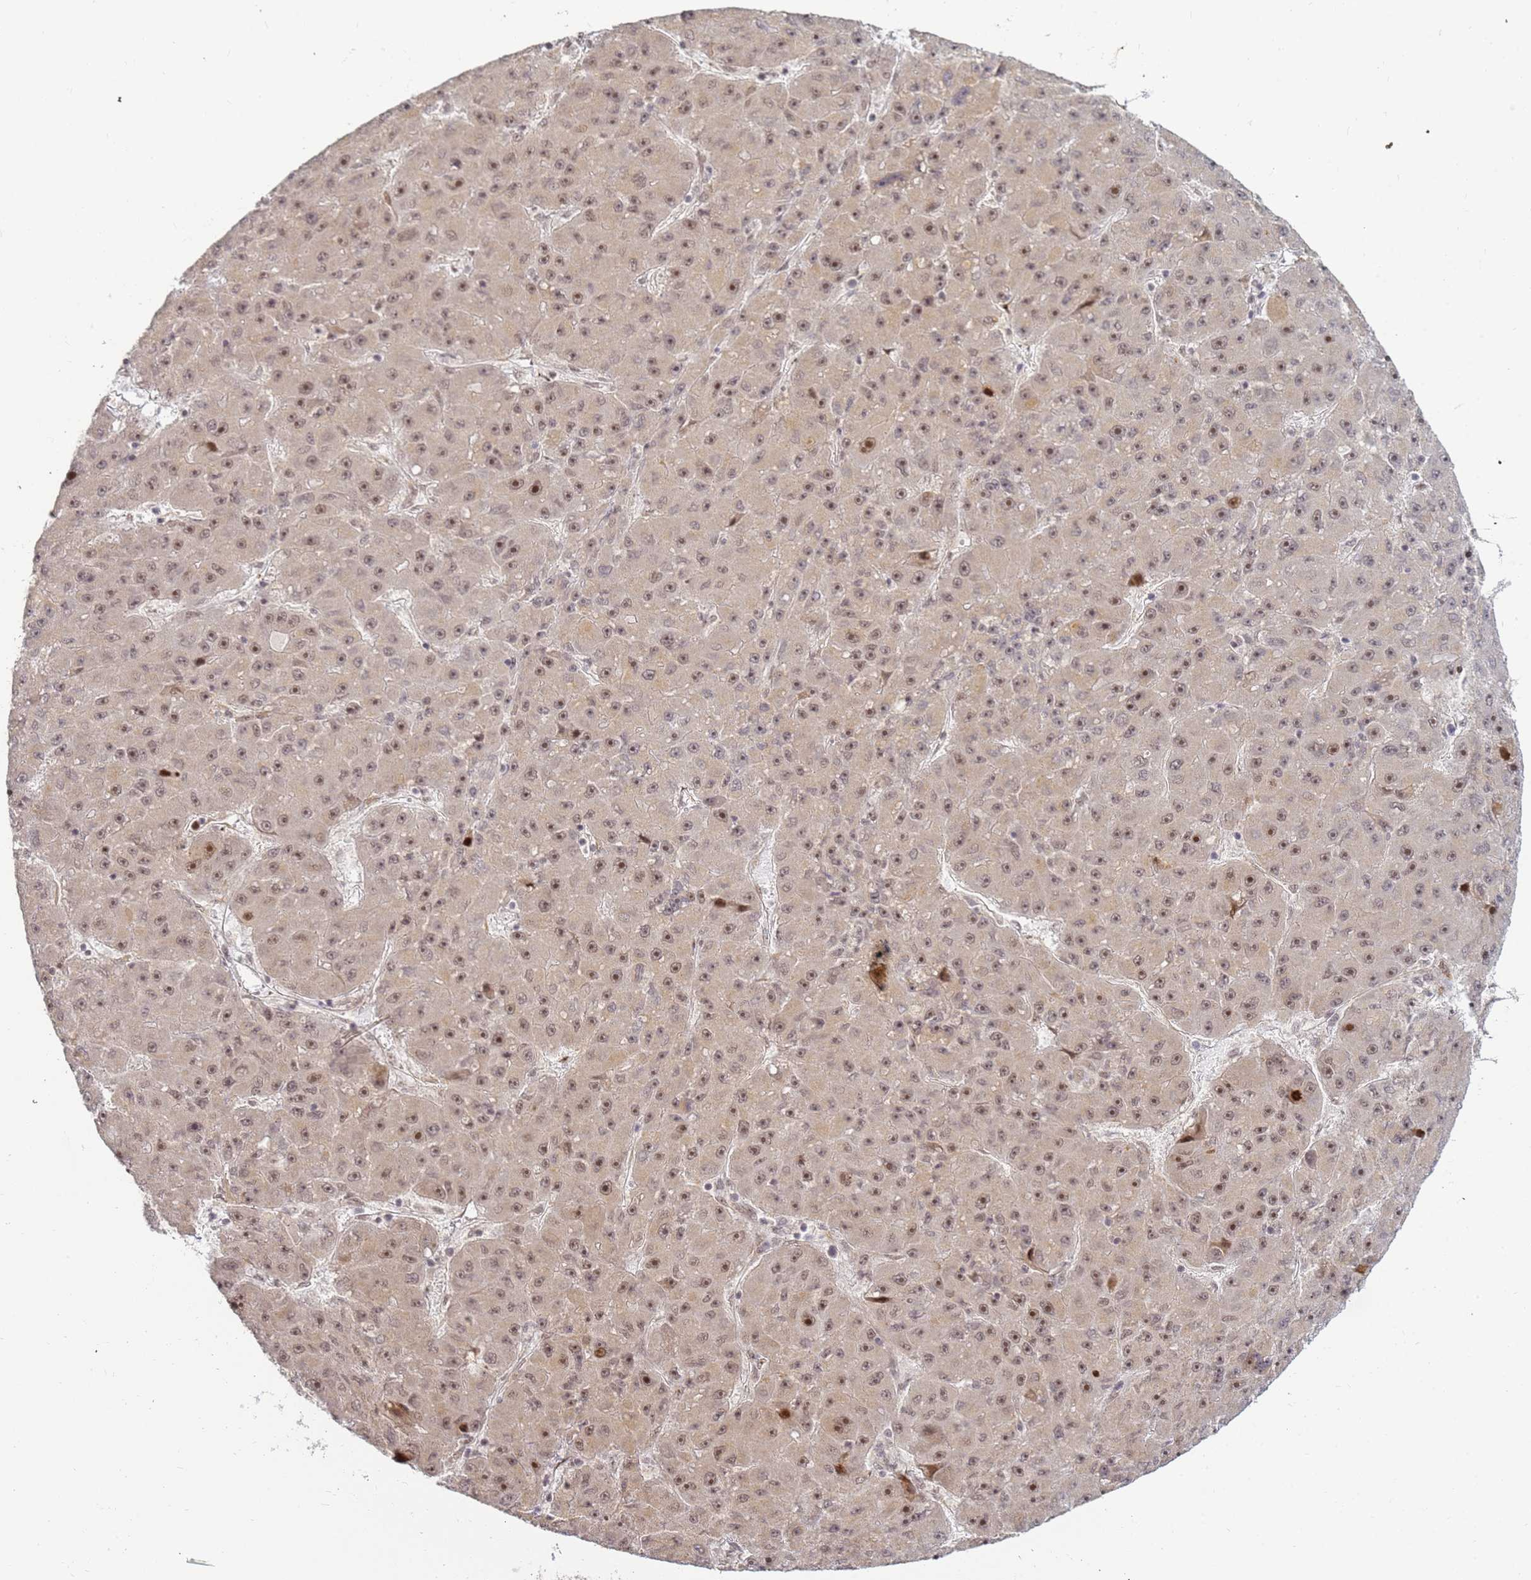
{"staining": {"intensity": "moderate", "quantity": ">75%", "location": "nuclear"}, "tissue": "liver cancer", "cell_type": "Tumor cells", "image_type": "cancer", "snomed": [{"axis": "morphology", "description": "Carcinoma, Hepatocellular, NOS"}, {"axis": "topography", "description": "Liver"}], "caption": "Immunohistochemical staining of human liver hepatocellular carcinoma demonstrates medium levels of moderate nuclear staining in approximately >75% of tumor cells.", "gene": "ABCA2", "patient": {"sex": "male", "age": 67}}